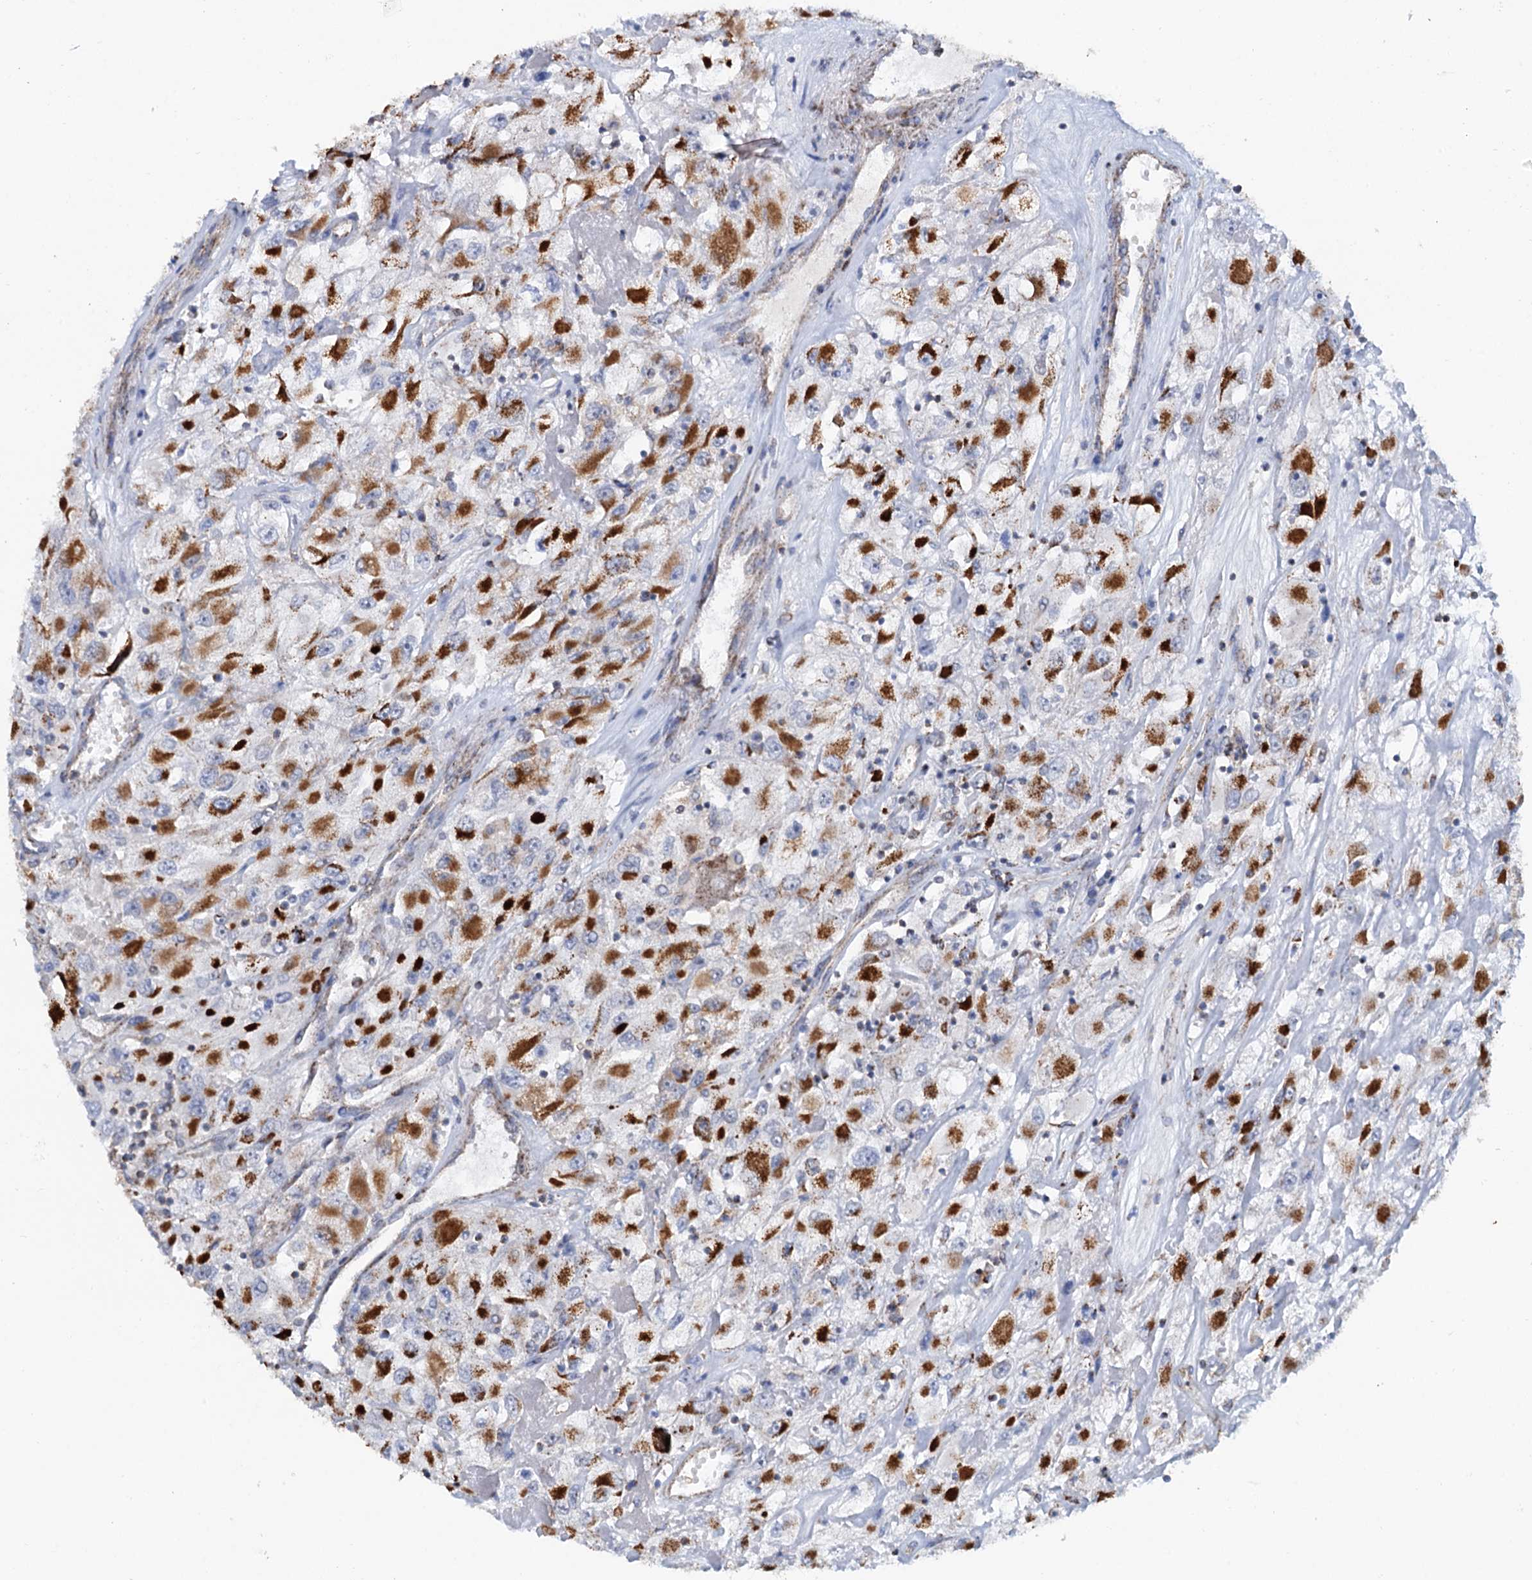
{"staining": {"intensity": "strong", "quantity": ">75%", "location": "cytoplasmic/membranous"}, "tissue": "renal cancer", "cell_type": "Tumor cells", "image_type": "cancer", "snomed": [{"axis": "morphology", "description": "Adenocarcinoma, NOS"}, {"axis": "topography", "description": "Kidney"}], "caption": "Approximately >75% of tumor cells in human renal cancer demonstrate strong cytoplasmic/membranous protein staining as visualized by brown immunohistochemical staining.", "gene": "C2CD3", "patient": {"sex": "female", "age": 52}}